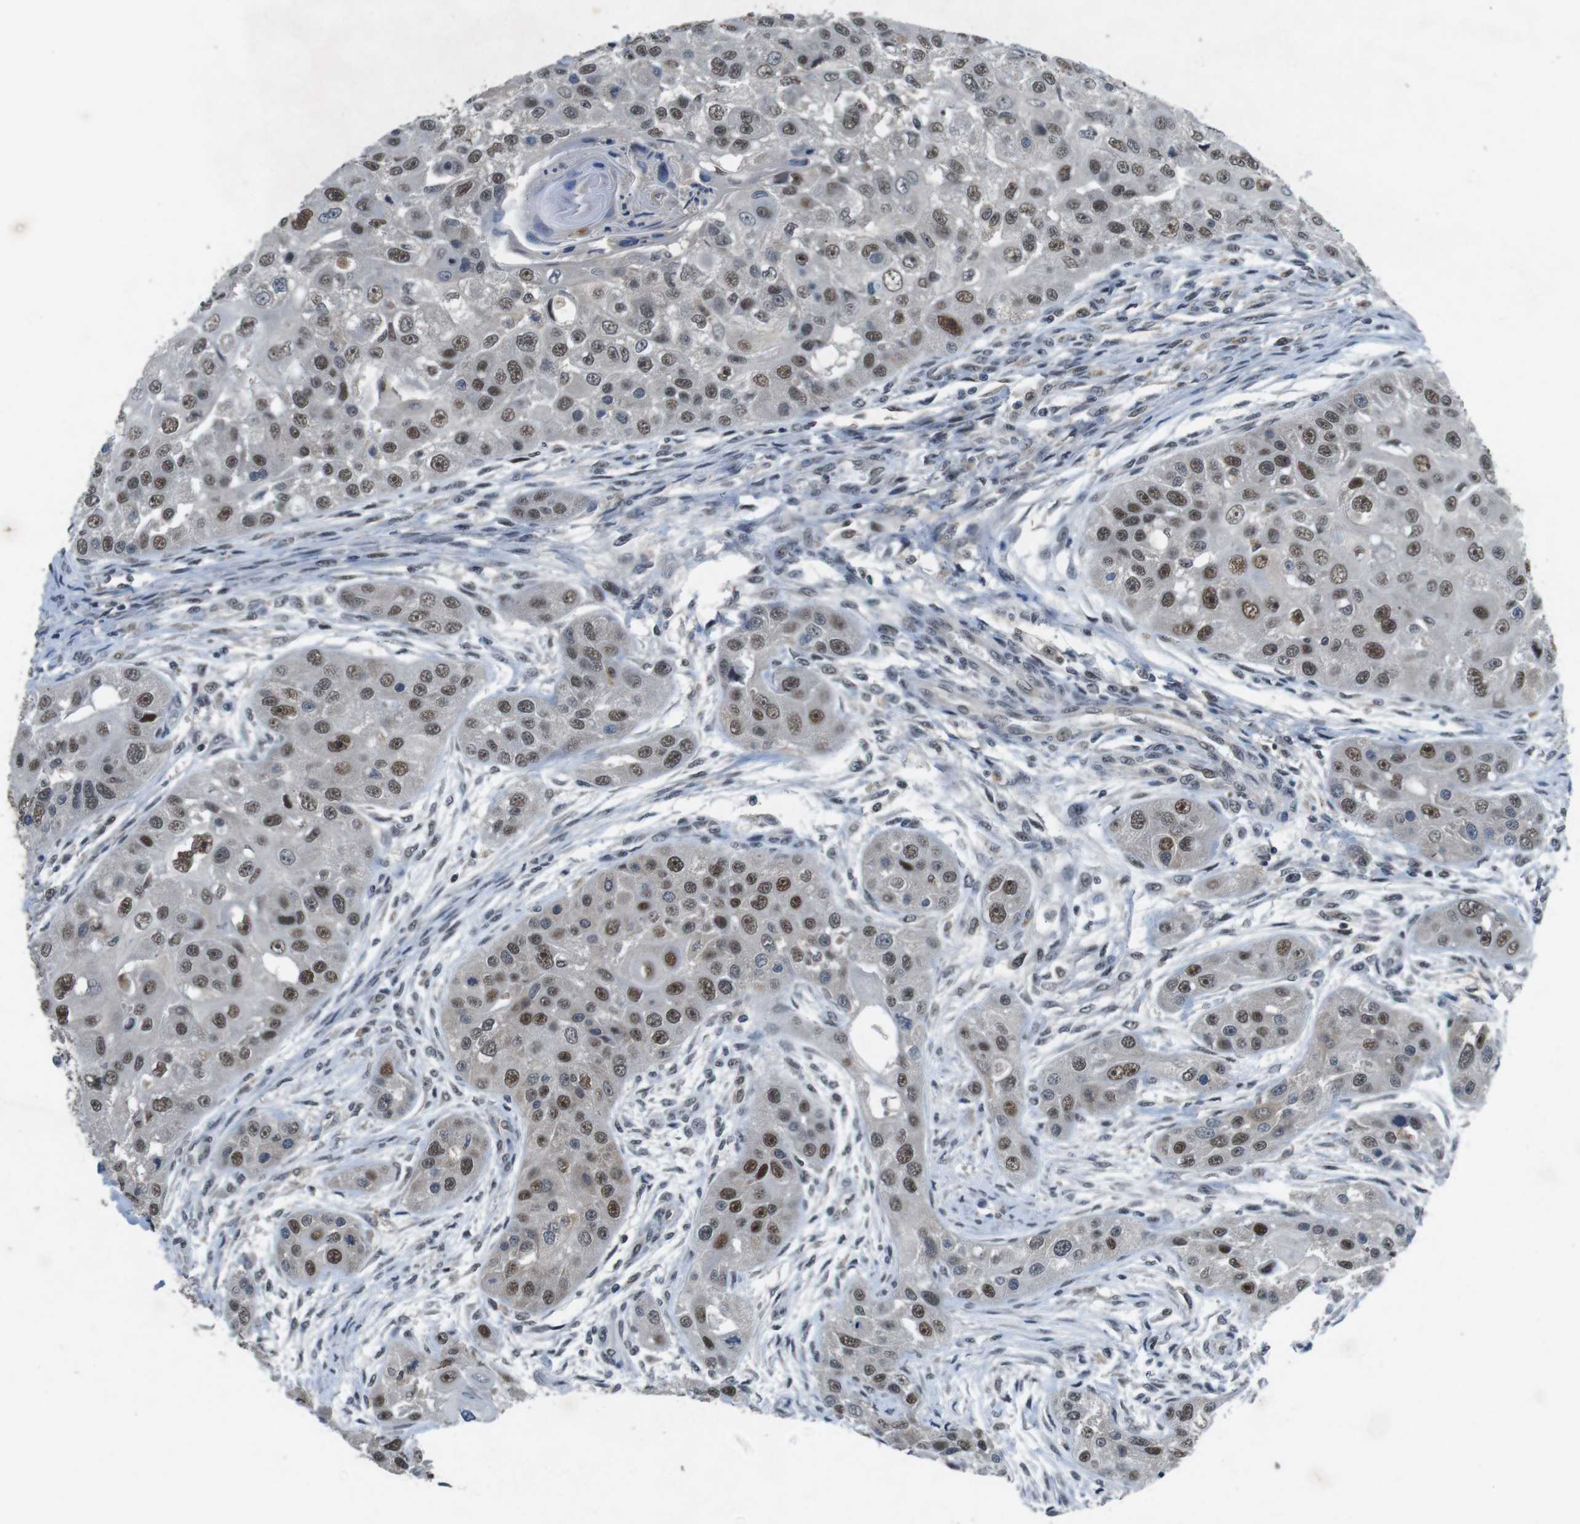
{"staining": {"intensity": "moderate", "quantity": ">75%", "location": "nuclear"}, "tissue": "head and neck cancer", "cell_type": "Tumor cells", "image_type": "cancer", "snomed": [{"axis": "morphology", "description": "Normal tissue, NOS"}, {"axis": "morphology", "description": "Squamous cell carcinoma, NOS"}, {"axis": "topography", "description": "Skeletal muscle"}, {"axis": "topography", "description": "Head-Neck"}], "caption": "Tumor cells show medium levels of moderate nuclear staining in about >75% of cells in human squamous cell carcinoma (head and neck).", "gene": "USP7", "patient": {"sex": "male", "age": 51}}